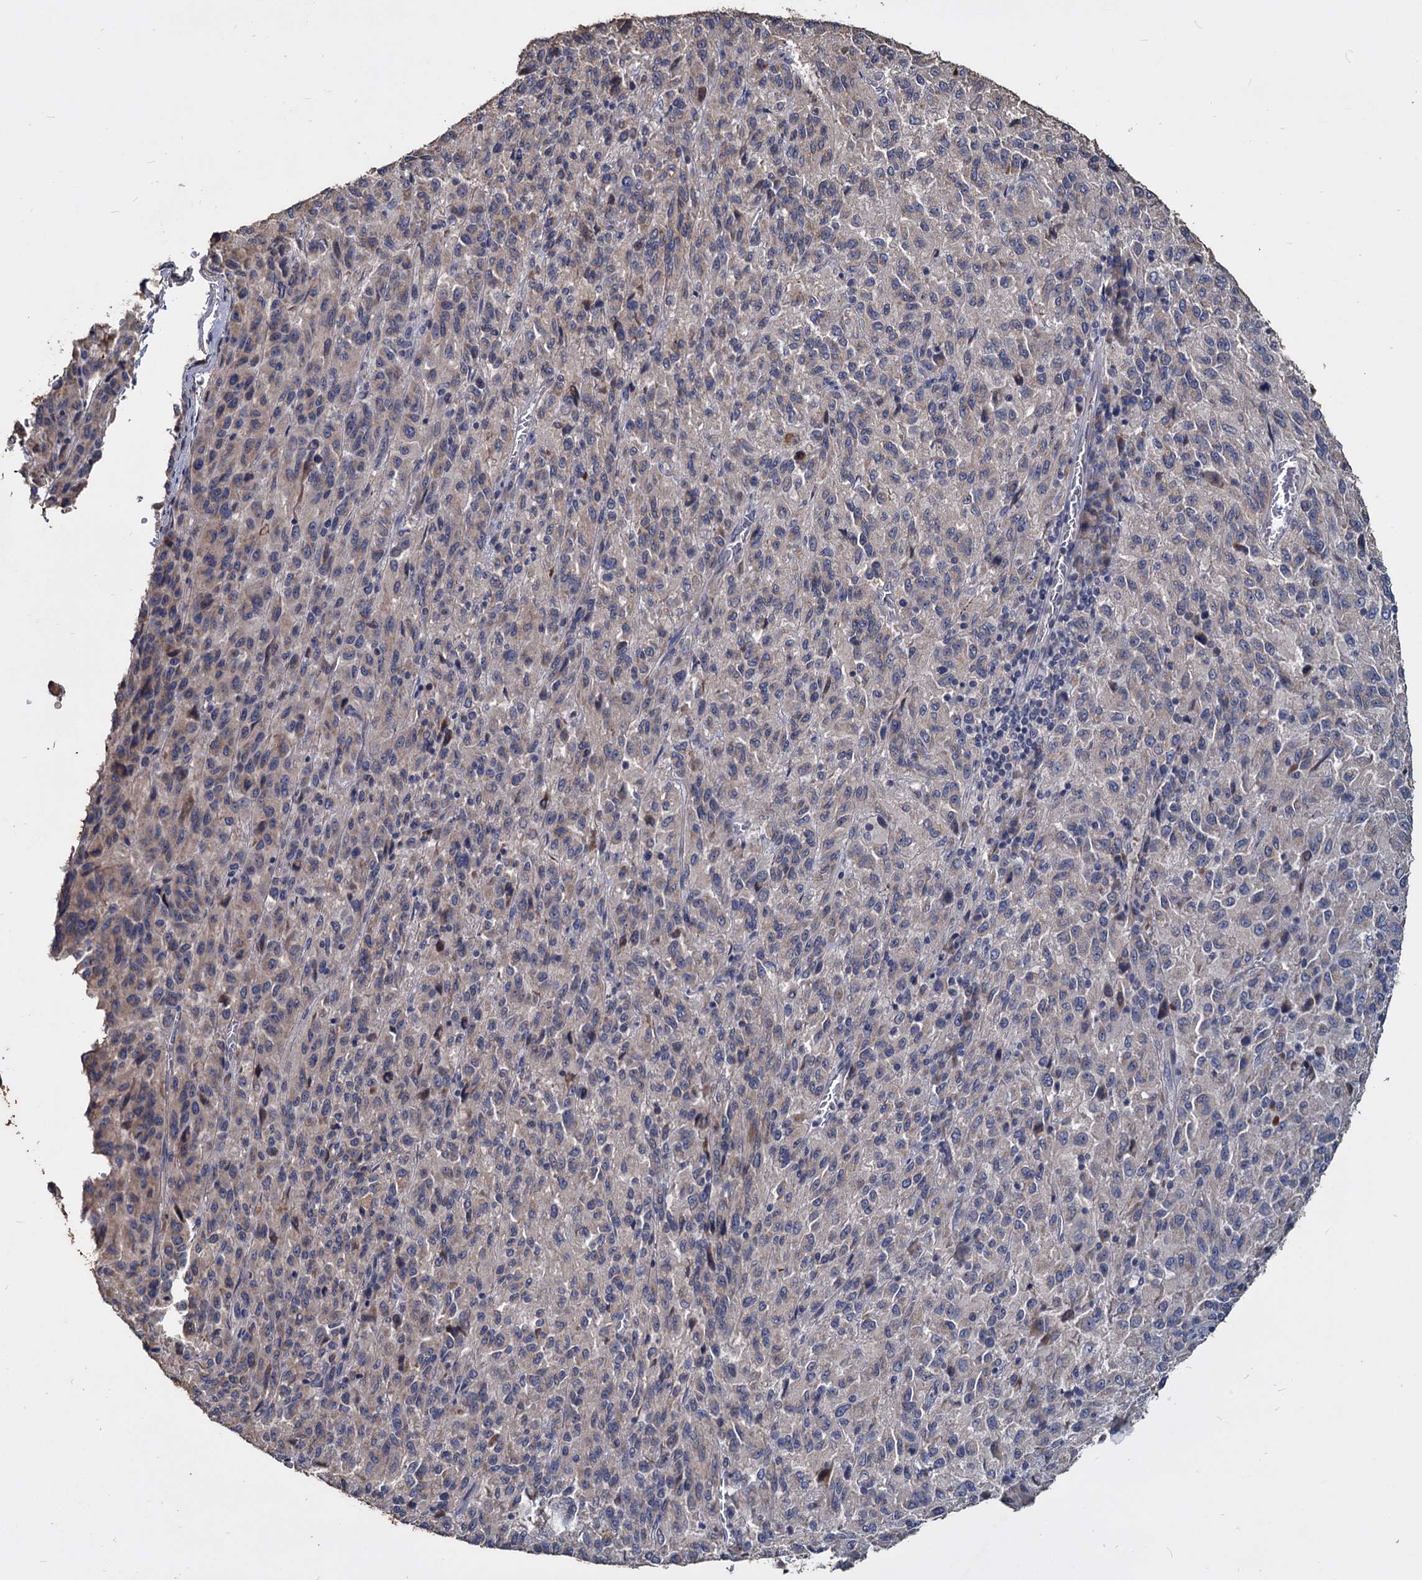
{"staining": {"intensity": "negative", "quantity": "none", "location": "none"}, "tissue": "melanoma", "cell_type": "Tumor cells", "image_type": "cancer", "snomed": [{"axis": "morphology", "description": "Malignant melanoma, Metastatic site"}, {"axis": "topography", "description": "Lung"}], "caption": "This is a photomicrograph of IHC staining of malignant melanoma (metastatic site), which shows no staining in tumor cells.", "gene": "DEPDC4", "patient": {"sex": "male", "age": 64}}